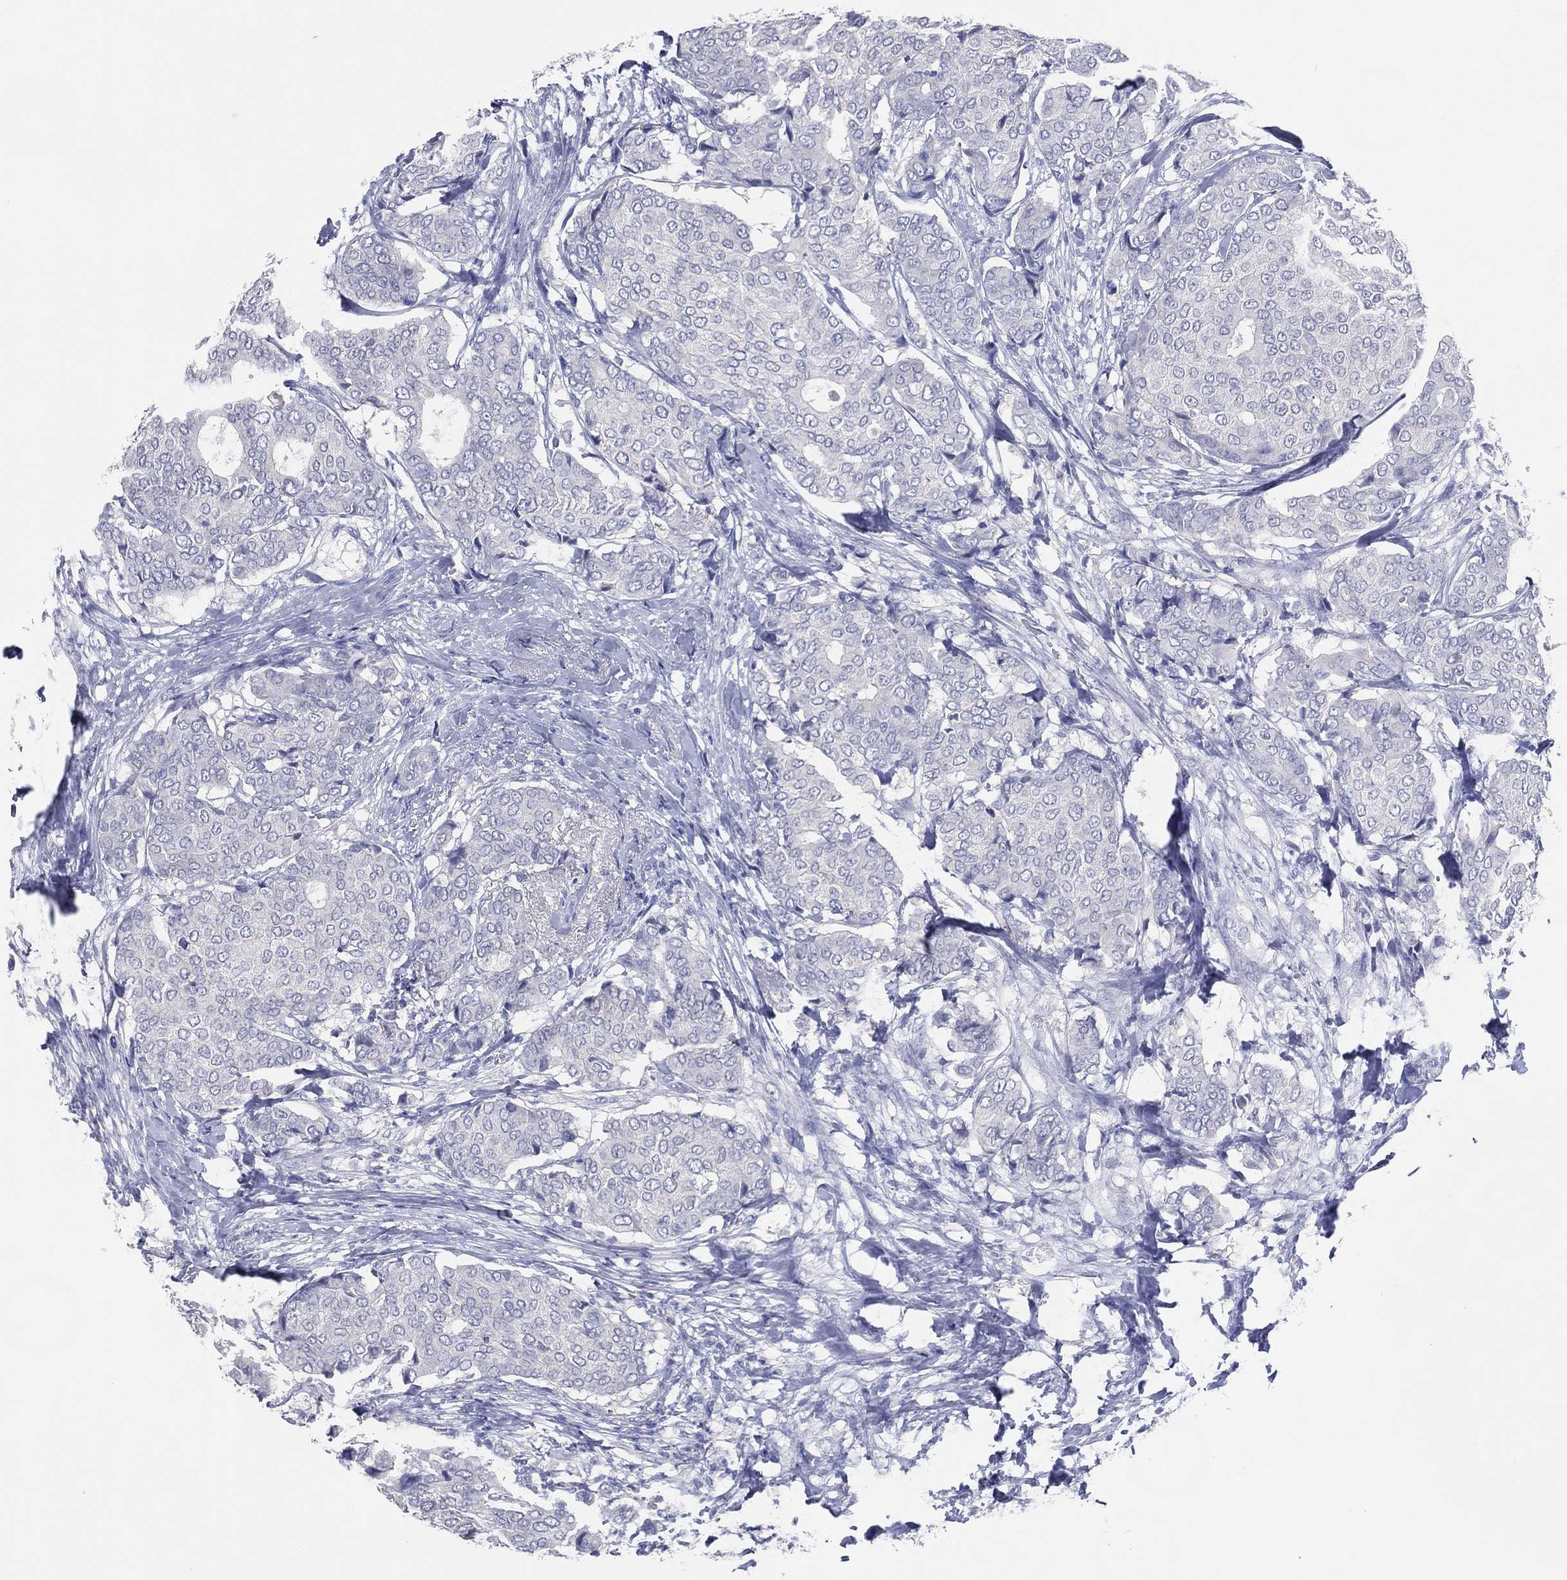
{"staining": {"intensity": "negative", "quantity": "none", "location": "none"}, "tissue": "breast cancer", "cell_type": "Tumor cells", "image_type": "cancer", "snomed": [{"axis": "morphology", "description": "Duct carcinoma"}, {"axis": "topography", "description": "Breast"}], "caption": "A high-resolution image shows IHC staining of breast intraductal carcinoma, which displays no significant expression in tumor cells.", "gene": "DNAH6", "patient": {"sex": "female", "age": 75}}